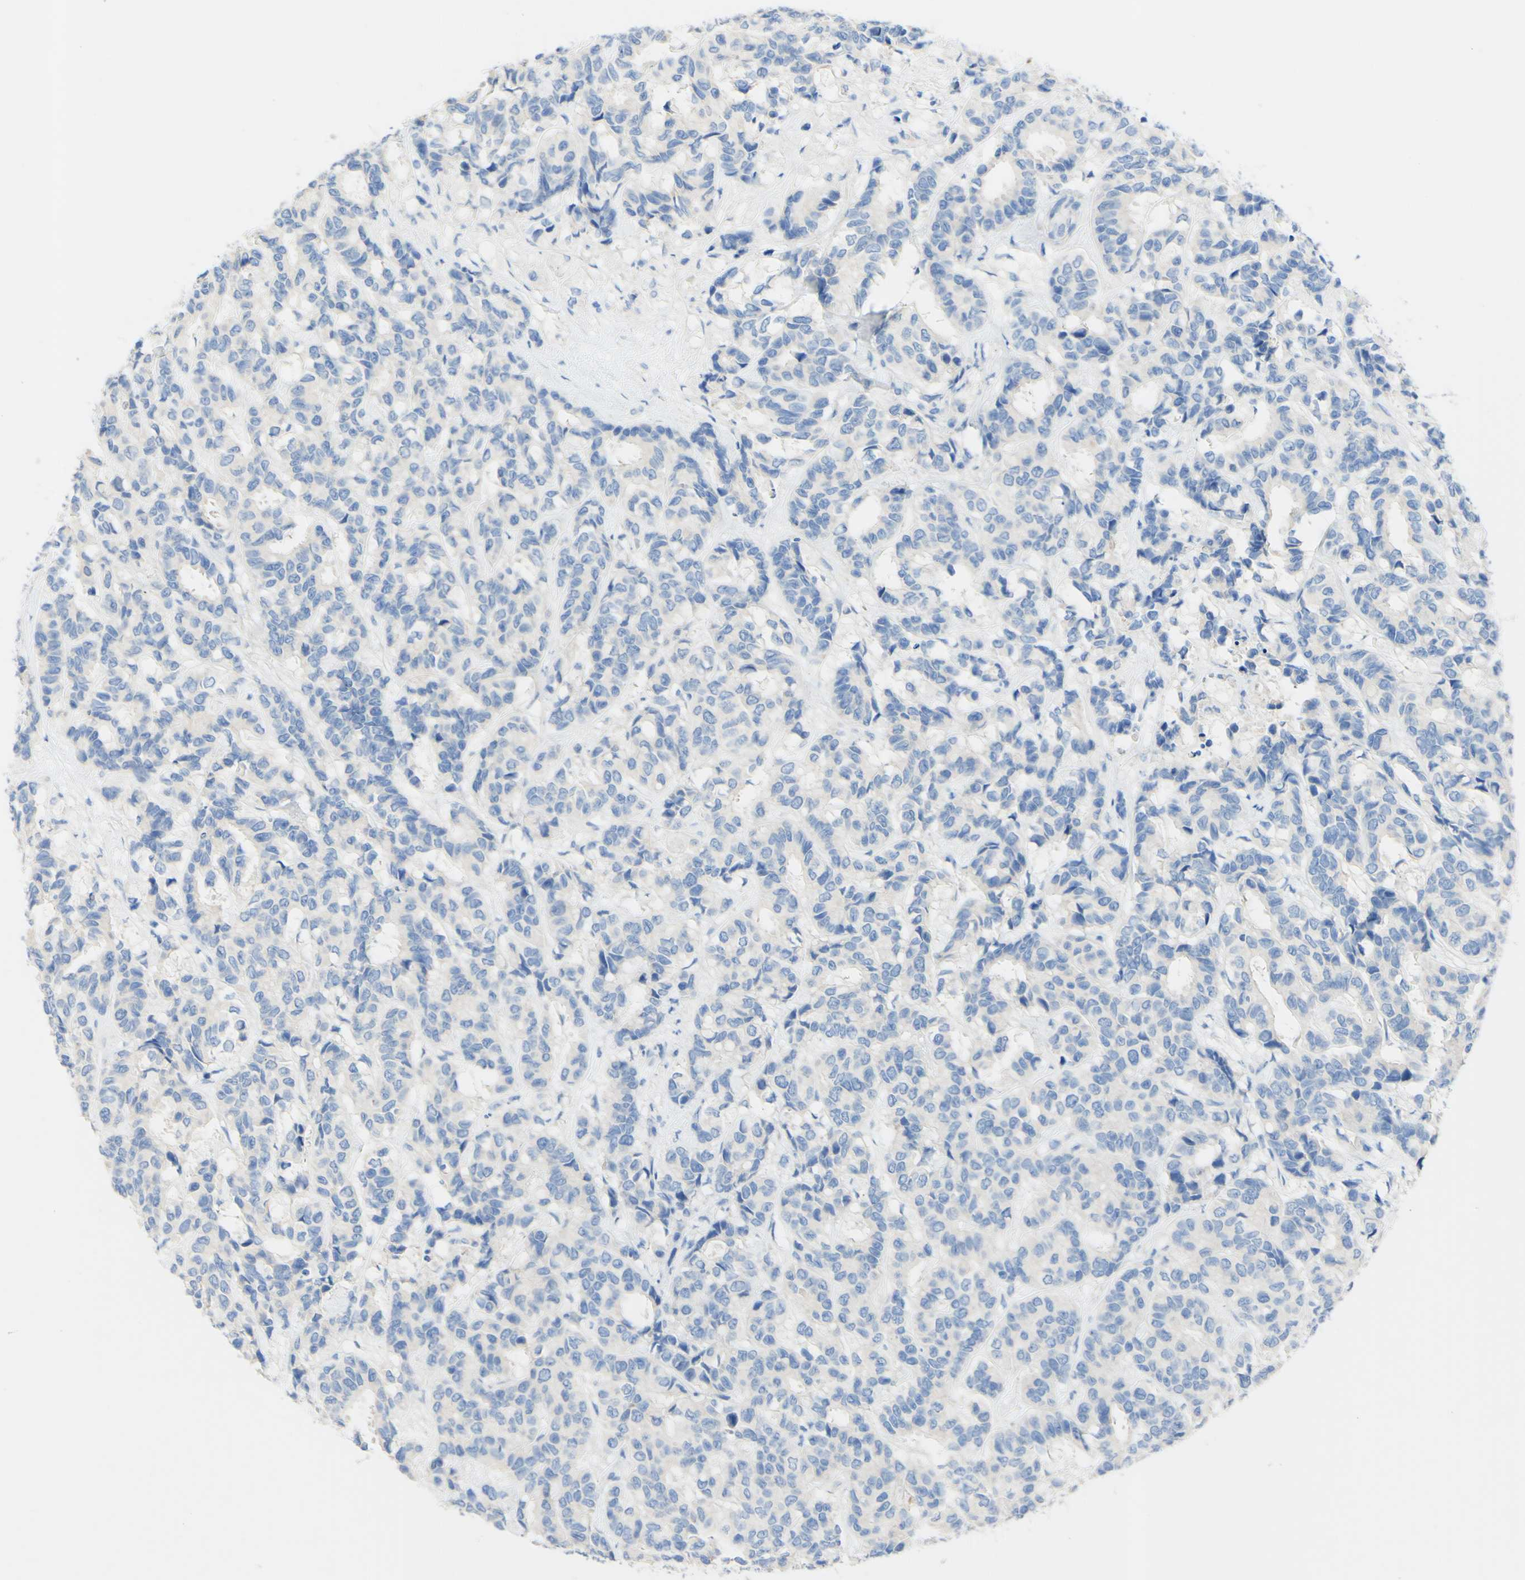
{"staining": {"intensity": "negative", "quantity": "none", "location": "none"}, "tissue": "breast cancer", "cell_type": "Tumor cells", "image_type": "cancer", "snomed": [{"axis": "morphology", "description": "Duct carcinoma"}, {"axis": "topography", "description": "Breast"}], "caption": "An IHC histopathology image of breast cancer is shown. There is no staining in tumor cells of breast cancer.", "gene": "FGF4", "patient": {"sex": "female", "age": 87}}